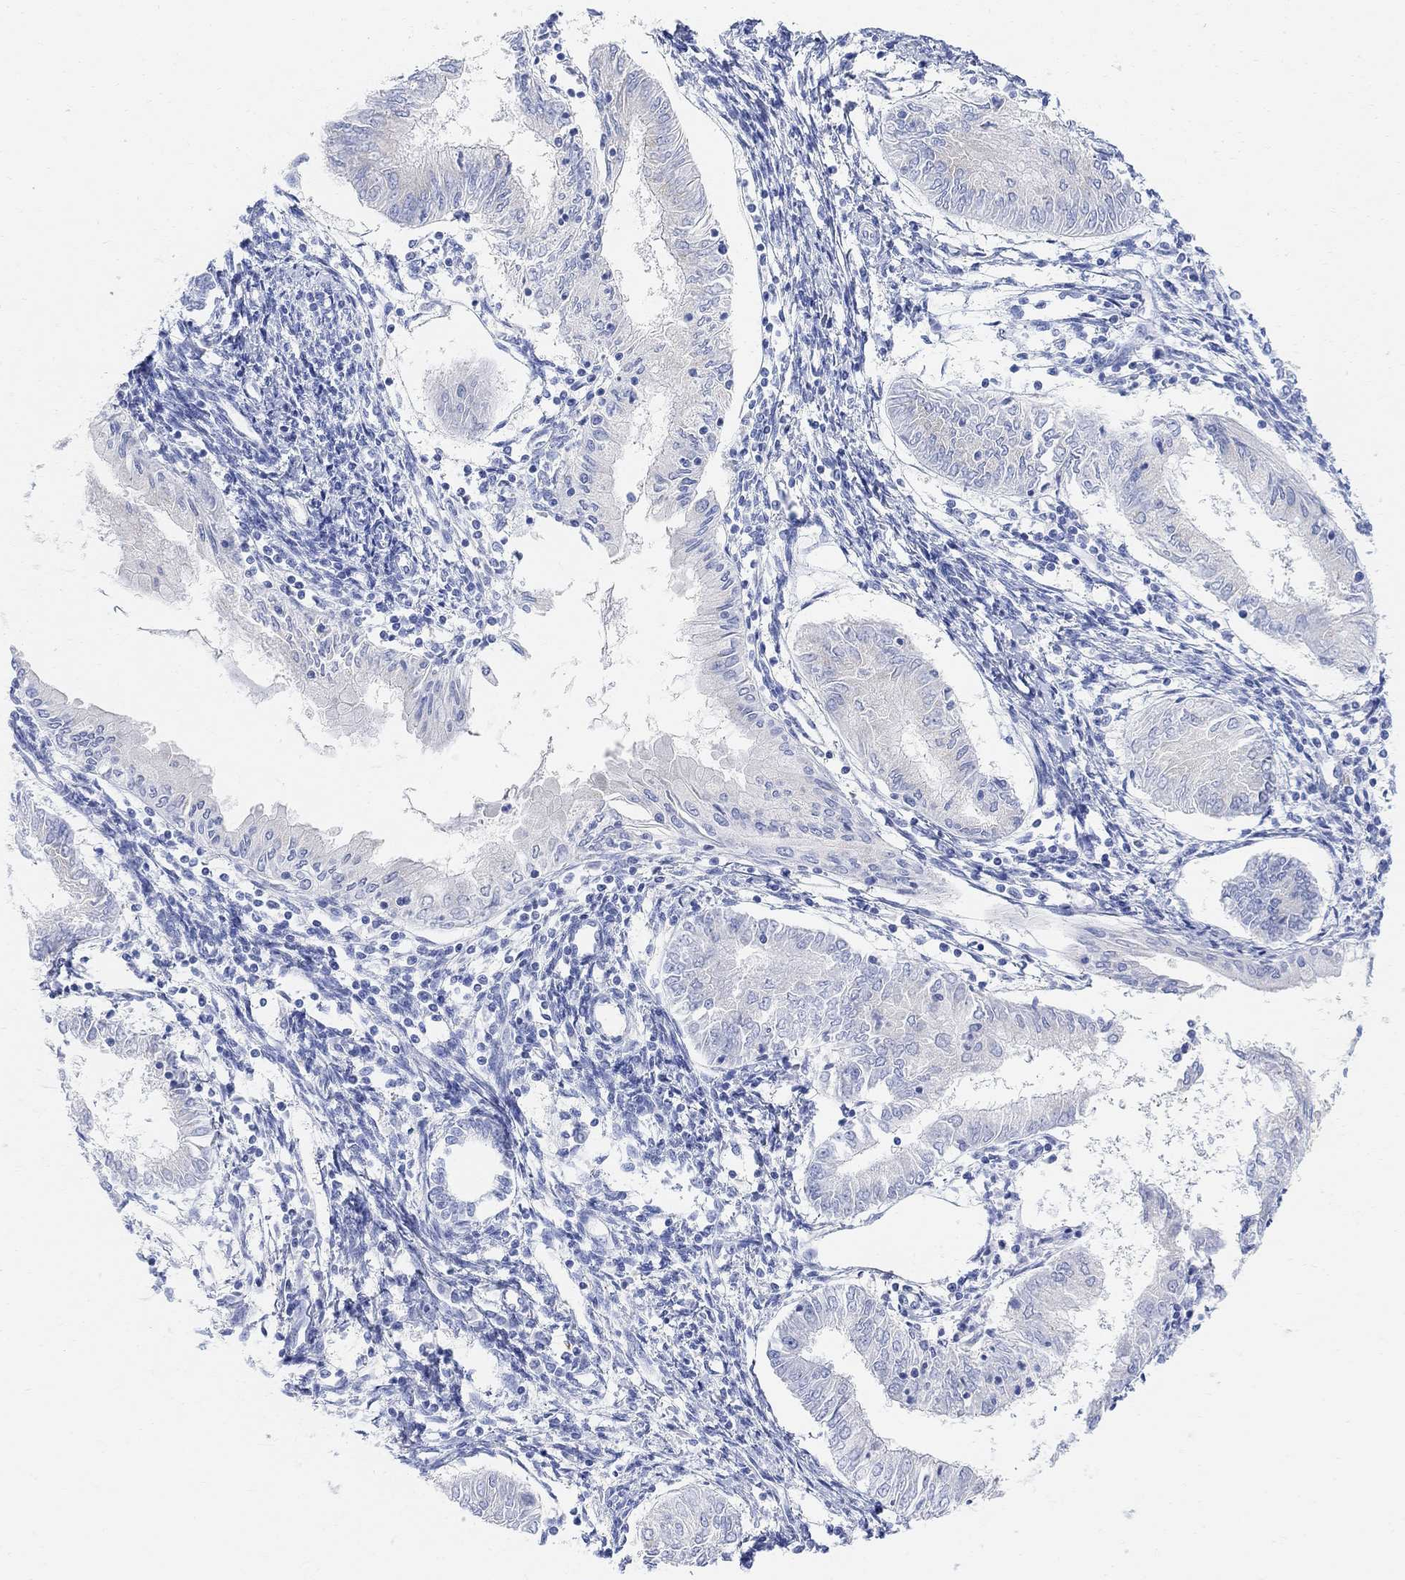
{"staining": {"intensity": "negative", "quantity": "none", "location": "none"}, "tissue": "endometrial cancer", "cell_type": "Tumor cells", "image_type": "cancer", "snomed": [{"axis": "morphology", "description": "Adenocarcinoma, NOS"}, {"axis": "topography", "description": "Endometrium"}], "caption": "This is an immunohistochemistry (IHC) image of endometrial cancer. There is no positivity in tumor cells.", "gene": "RETNLB", "patient": {"sex": "female", "age": 68}}